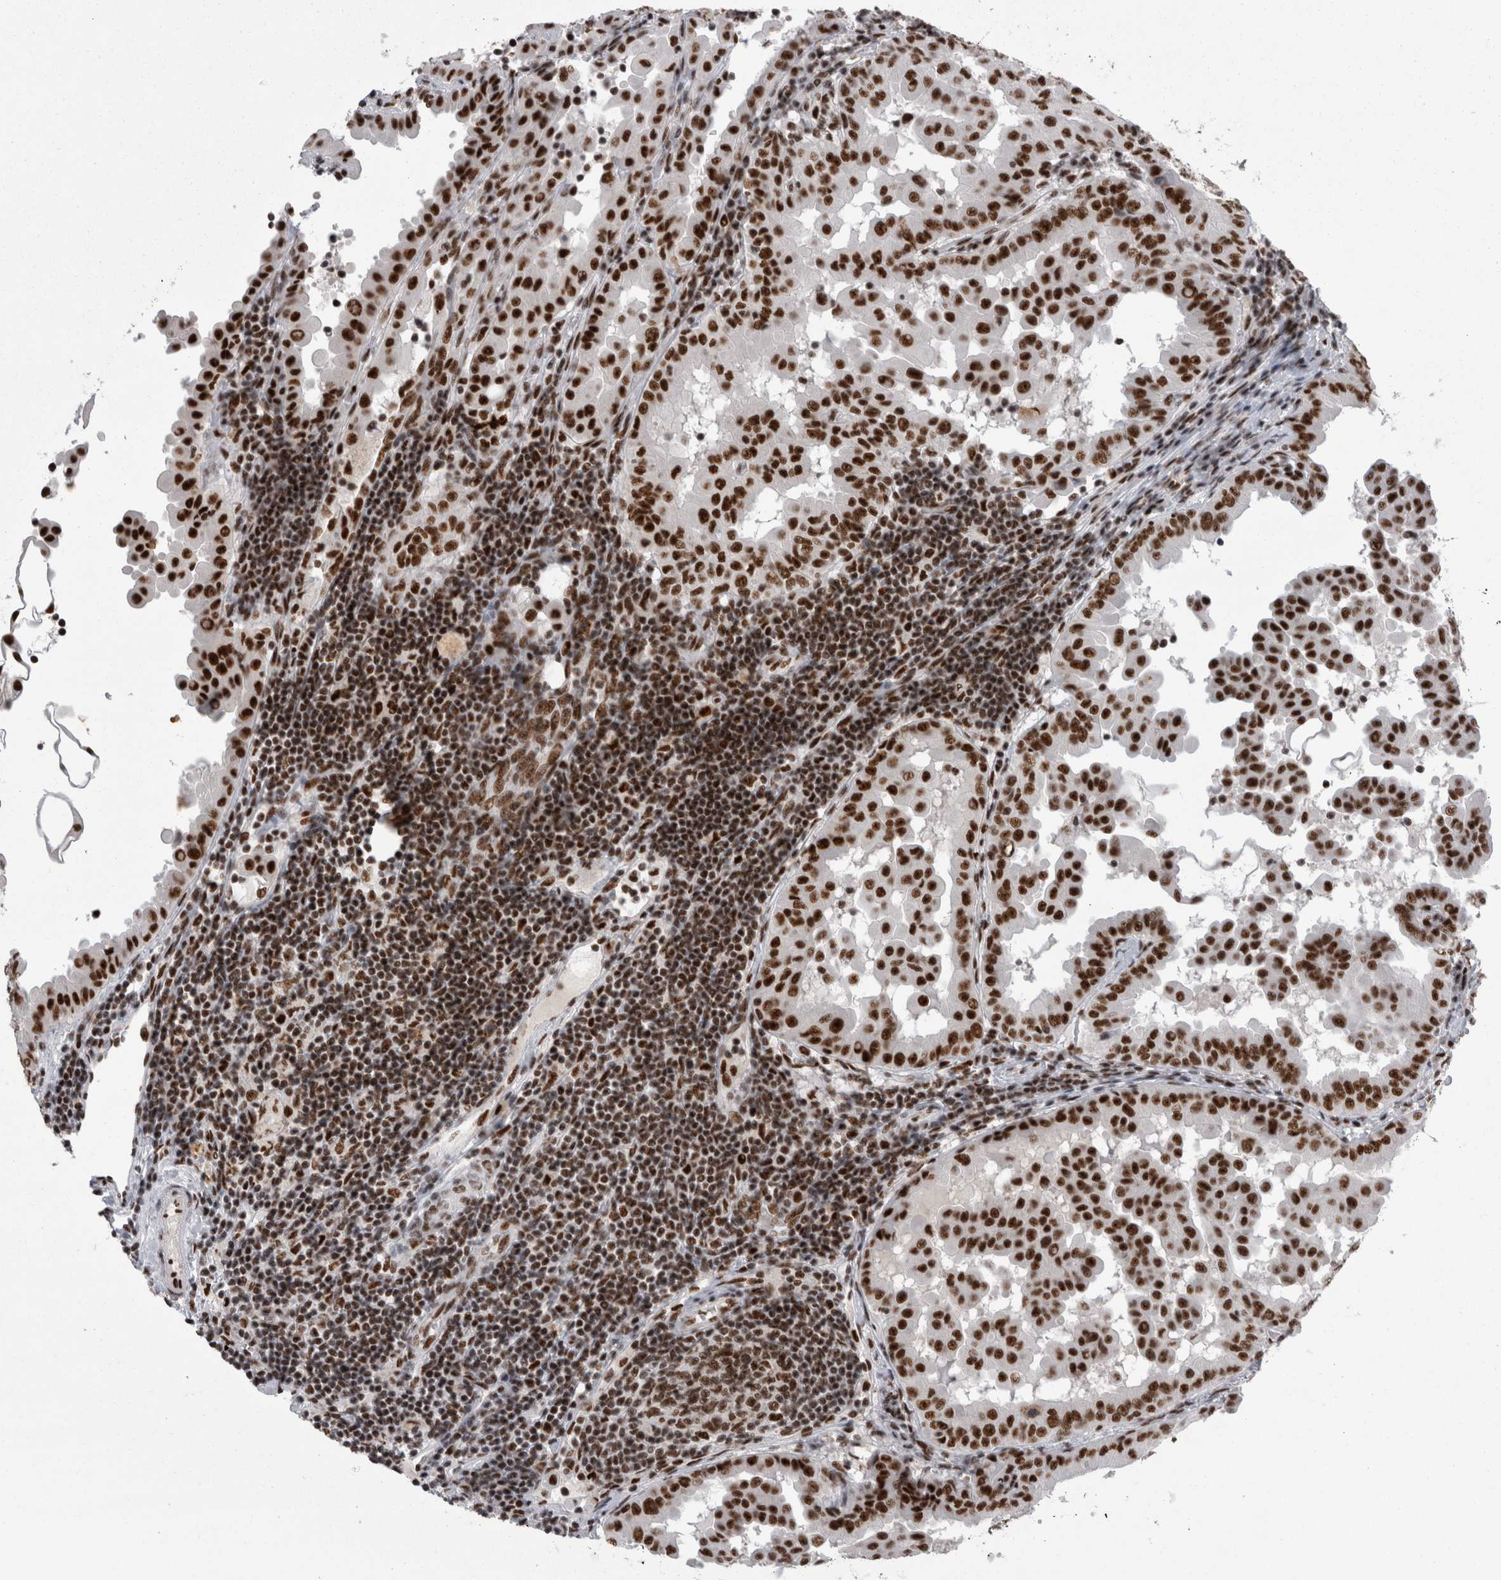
{"staining": {"intensity": "strong", "quantity": ">75%", "location": "nuclear"}, "tissue": "thyroid cancer", "cell_type": "Tumor cells", "image_type": "cancer", "snomed": [{"axis": "morphology", "description": "Papillary adenocarcinoma, NOS"}, {"axis": "topography", "description": "Thyroid gland"}], "caption": "This image shows thyroid cancer stained with immunohistochemistry to label a protein in brown. The nuclear of tumor cells show strong positivity for the protein. Nuclei are counter-stained blue.", "gene": "SNRNP40", "patient": {"sex": "male", "age": 33}}